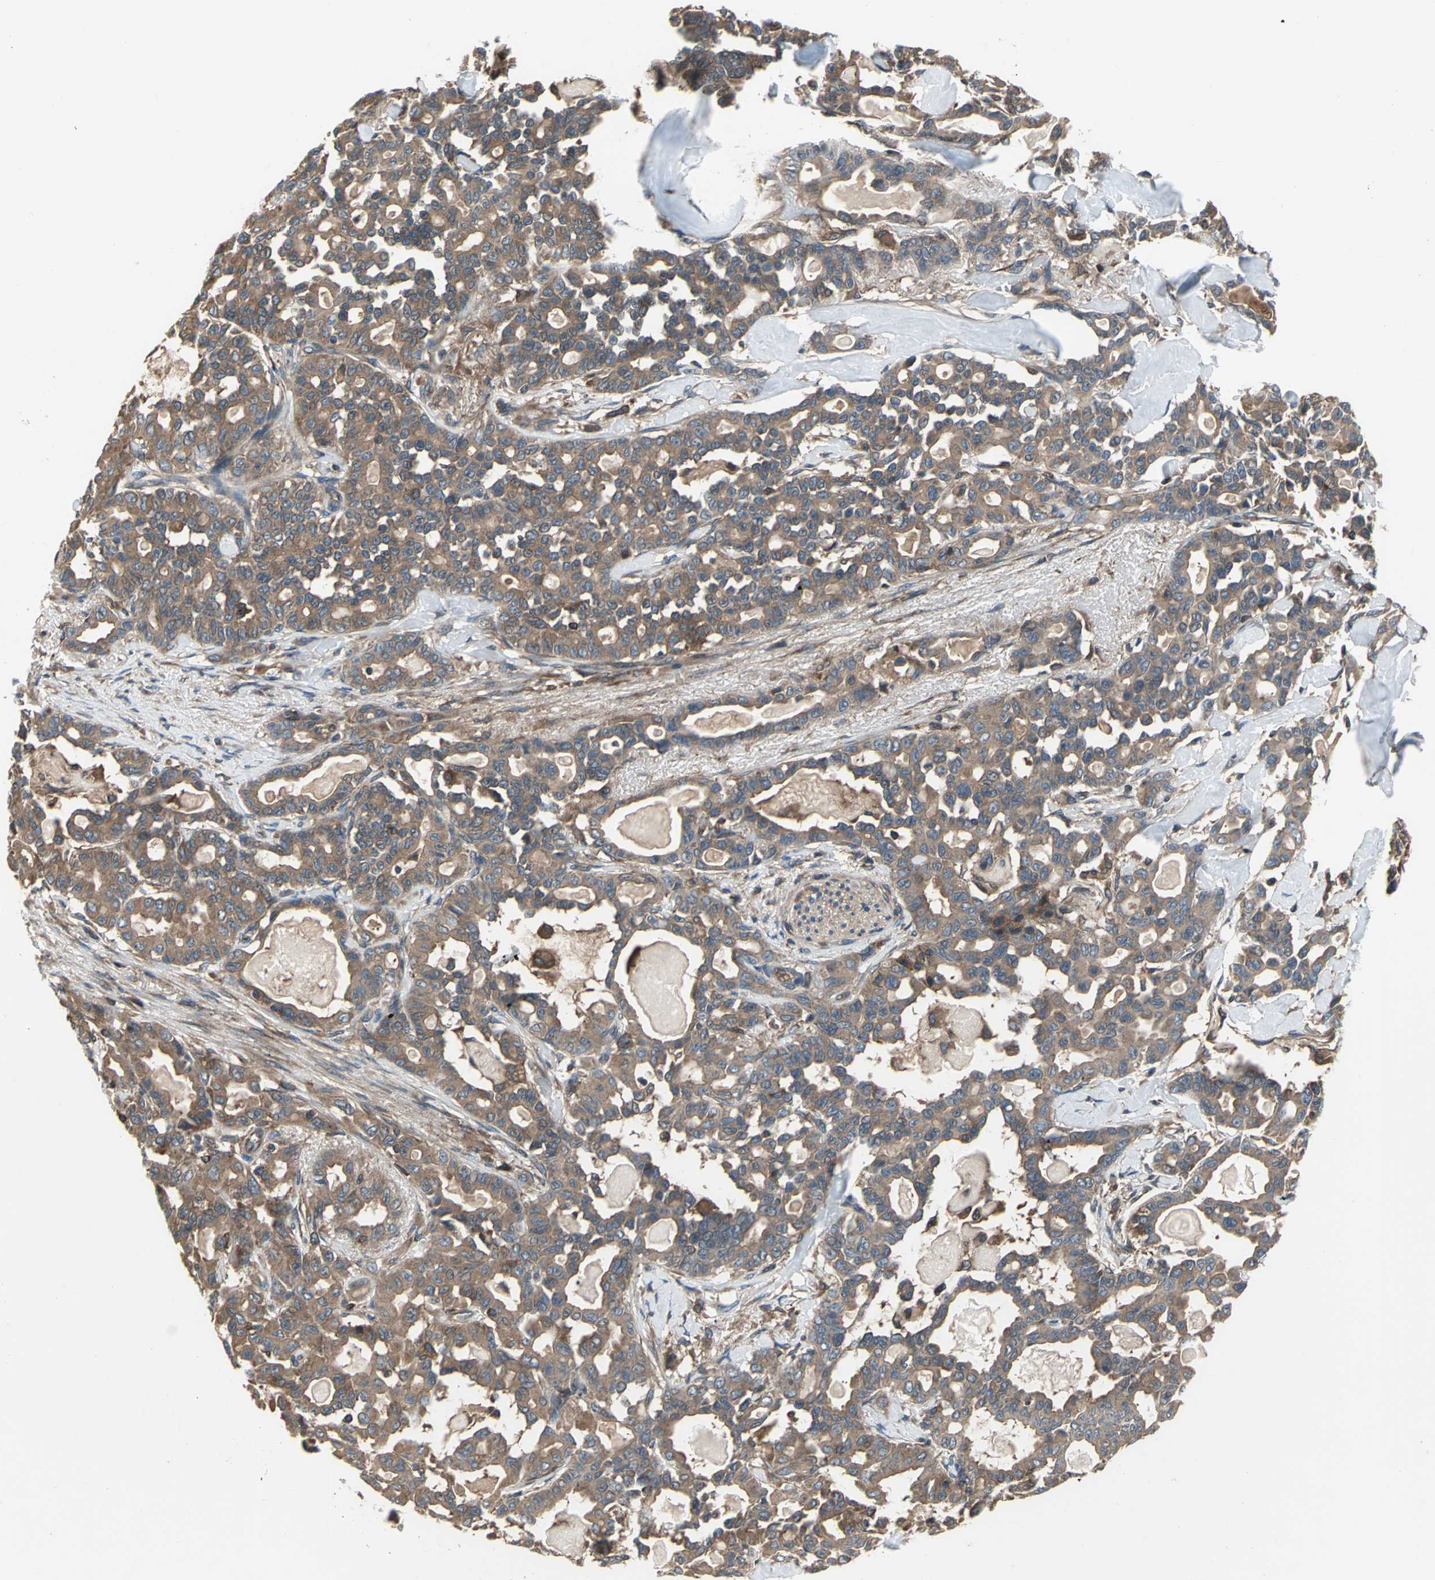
{"staining": {"intensity": "strong", "quantity": ">75%", "location": "cytoplasmic/membranous"}, "tissue": "pancreatic cancer", "cell_type": "Tumor cells", "image_type": "cancer", "snomed": [{"axis": "morphology", "description": "Adenocarcinoma, NOS"}, {"axis": "topography", "description": "Pancreas"}], "caption": "Immunohistochemistry photomicrograph of neoplastic tissue: adenocarcinoma (pancreatic) stained using immunohistochemistry shows high levels of strong protein expression localized specifically in the cytoplasmic/membranous of tumor cells, appearing as a cytoplasmic/membranous brown color.", "gene": "CAPN1", "patient": {"sex": "male", "age": 63}}